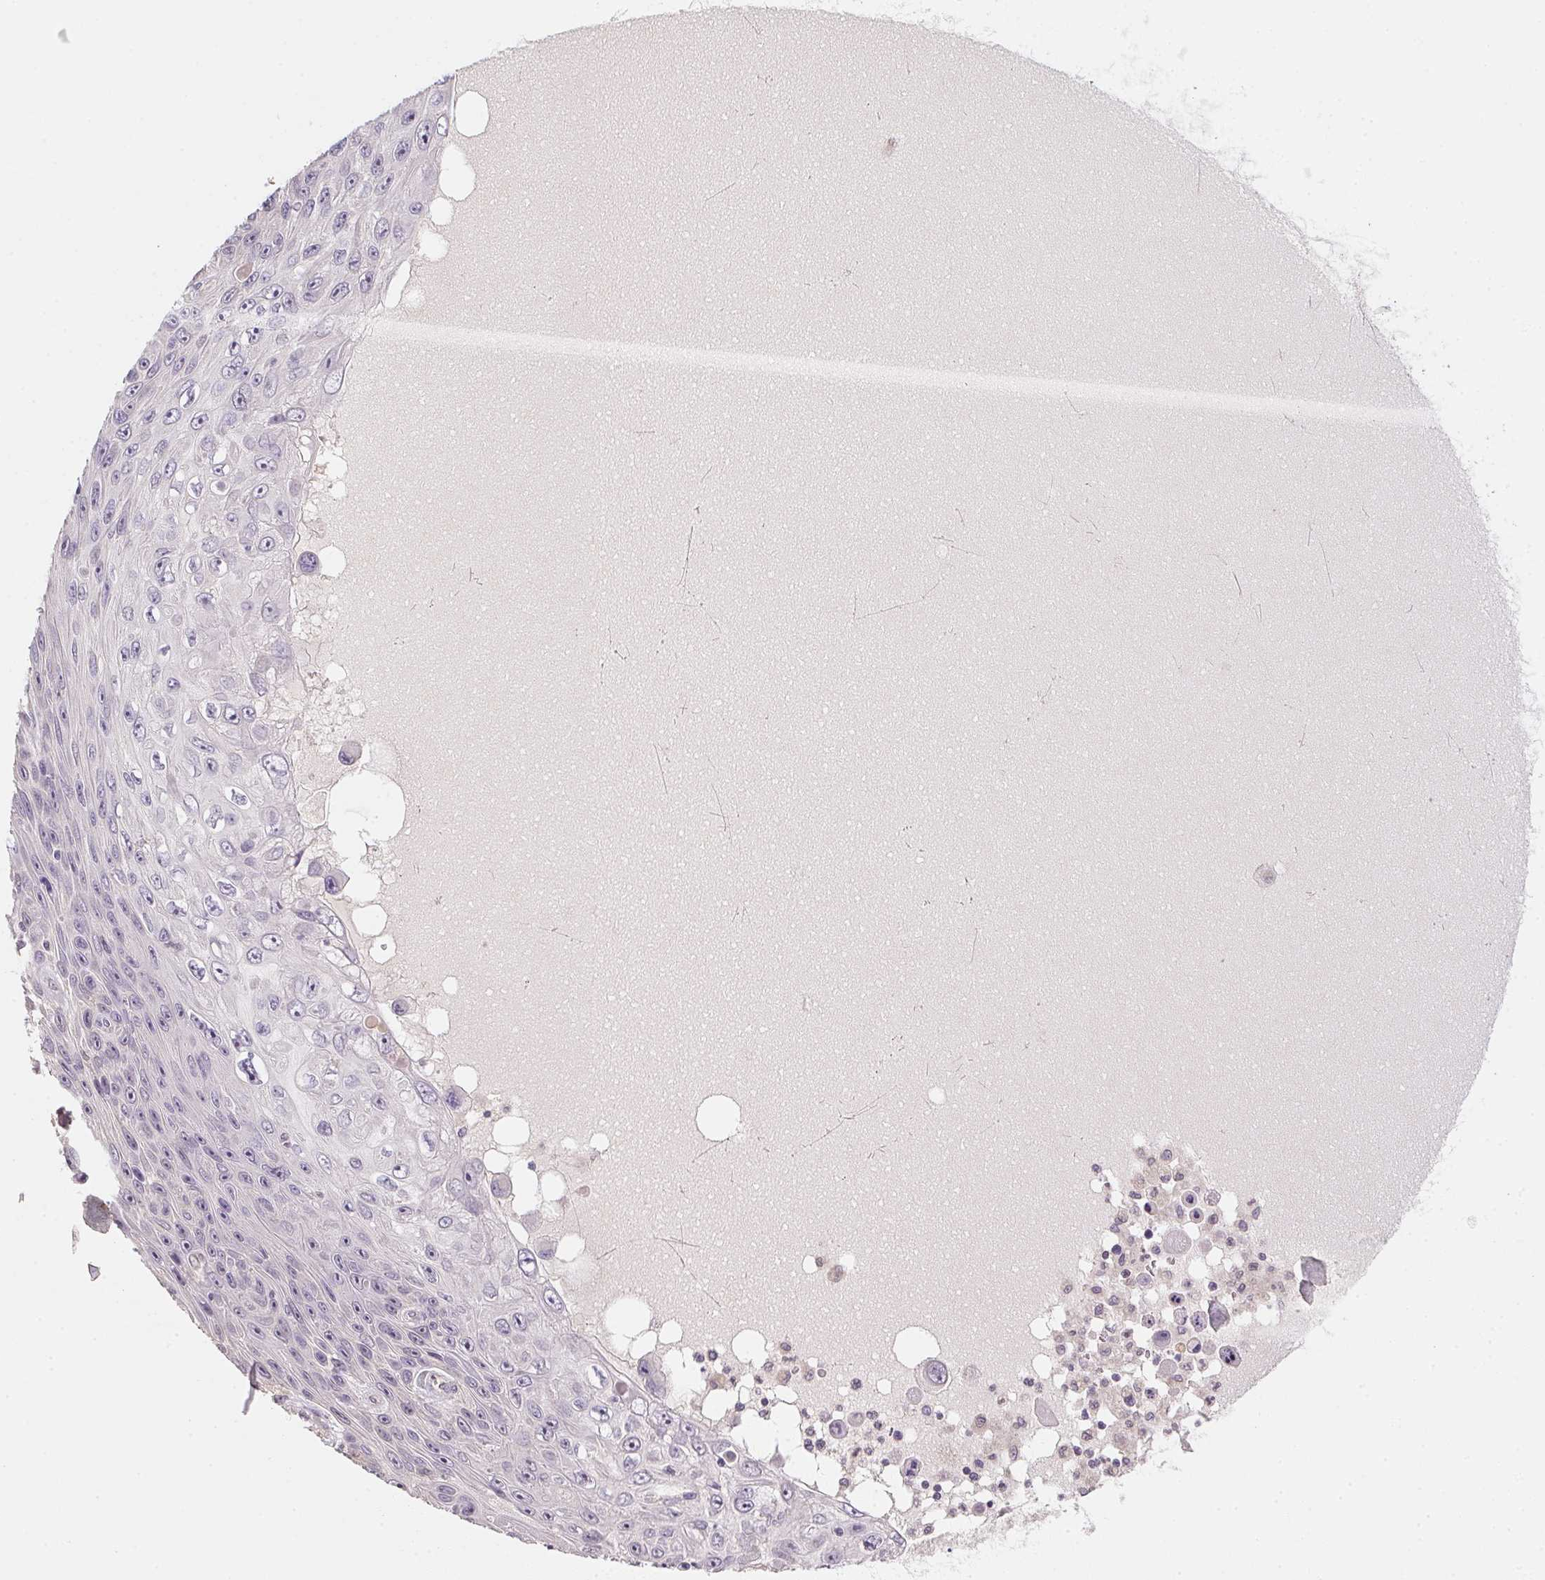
{"staining": {"intensity": "negative", "quantity": "none", "location": "none"}, "tissue": "skin cancer", "cell_type": "Tumor cells", "image_type": "cancer", "snomed": [{"axis": "morphology", "description": "Squamous cell carcinoma, NOS"}, {"axis": "topography", "description": "Skin"}], "caption": "The immunohistochemistry (IHC) image has no significant staining in tumor cells of squamous cell carcinoma (skin) tissue.", "gene": "ALDH8A1", "patient": {"sex": "male", "age": 82}}